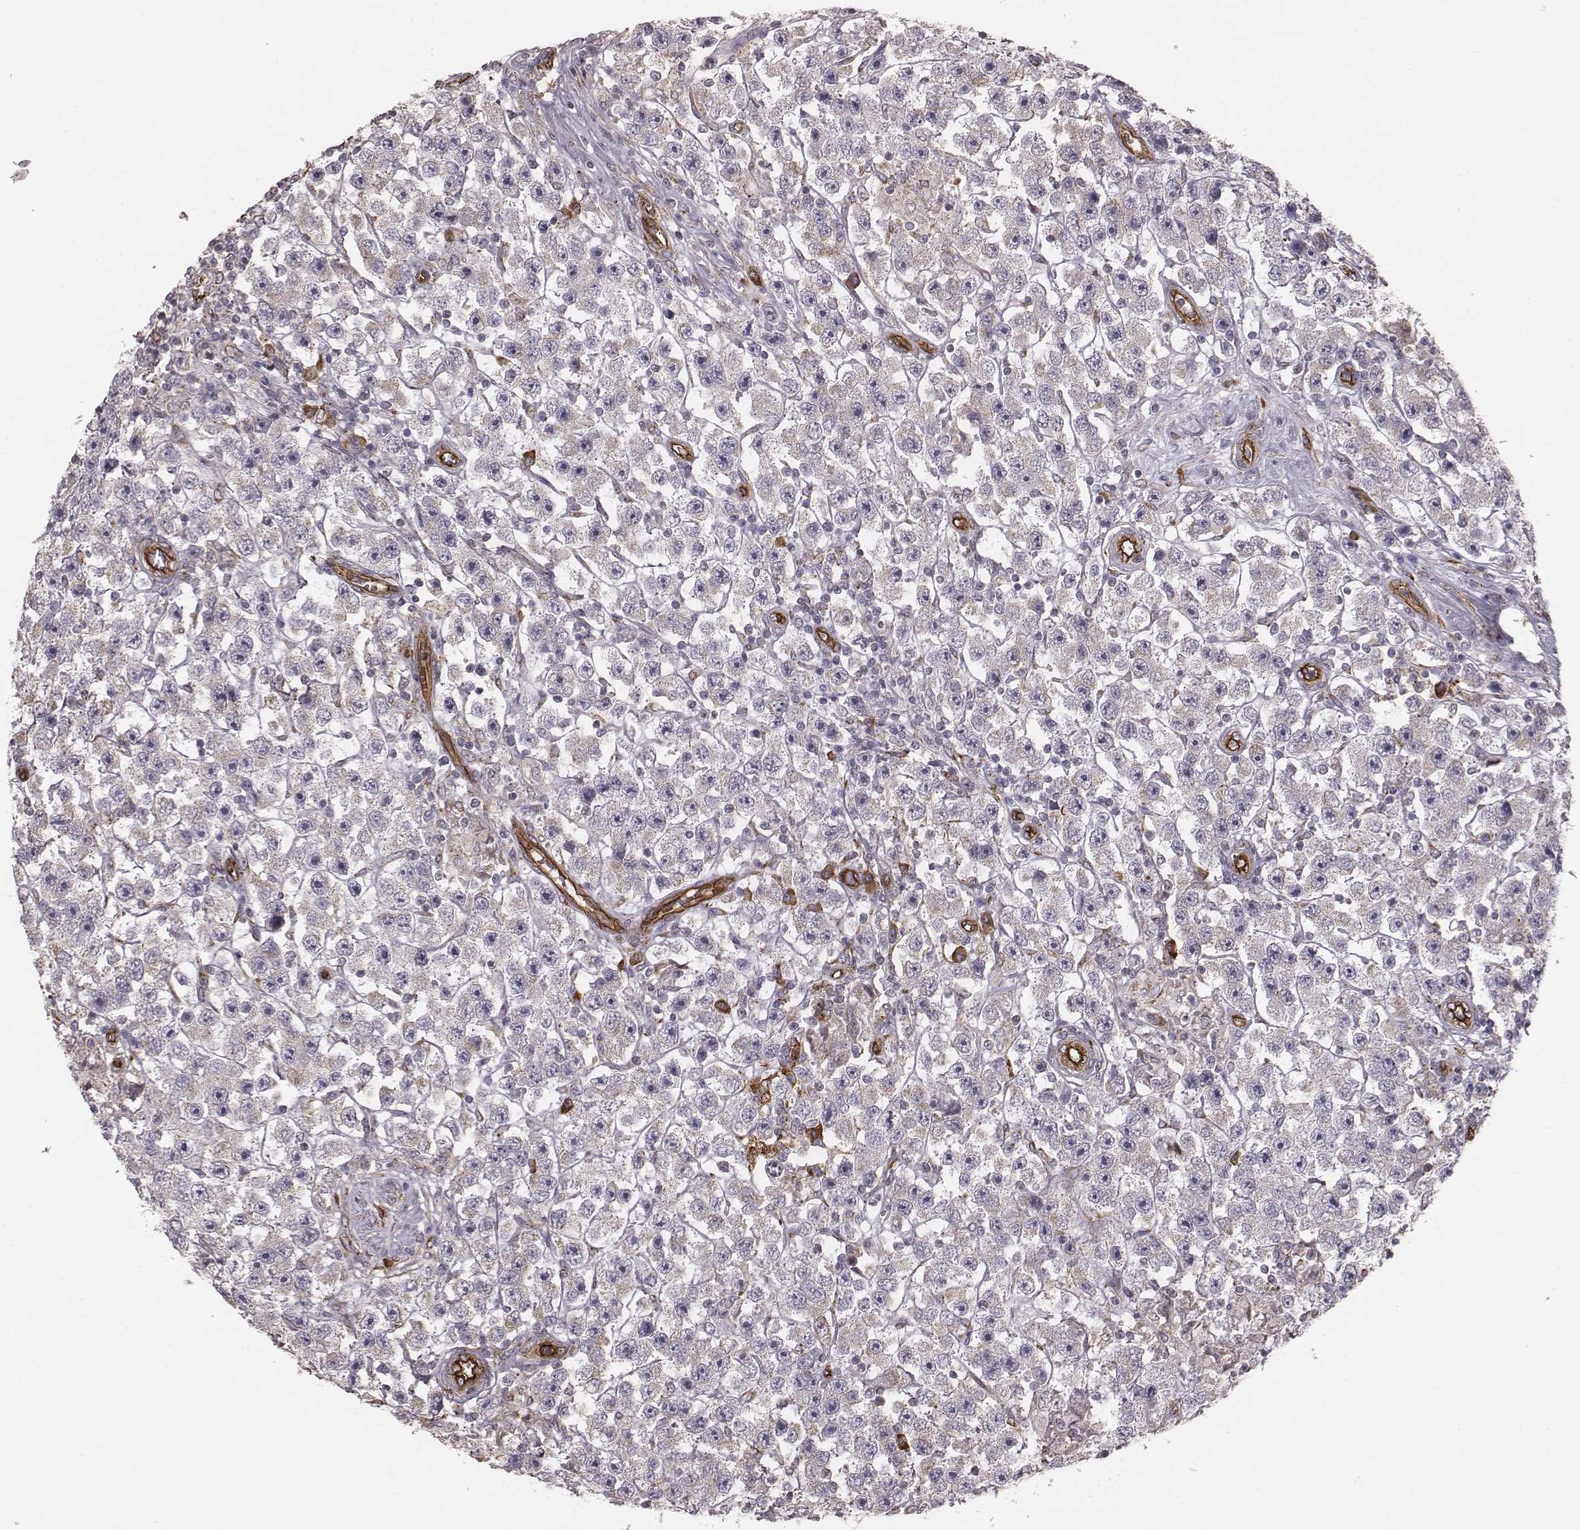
{"staining": {"intensity": "negative", "quantity": "none", "location": "none"}, "tissue": "testis cancer", "cell_type": "Tumor cells", "image_type": "cancer", "snomed": [{"axis": "morphology", "description": "Seminoma, NOS"}, {"axis": "topography", "description": "Testis"}], "caption": "Immunohistochemistry (IHC) histopathology image of neoplastic tissue: human testis cancer stained with DAB (3,3'-diaminobenzidine) displays no significant protein positivity in tumor cells.", "gene": "PALMD", "patient": {"sex": "male", "age": 45}}